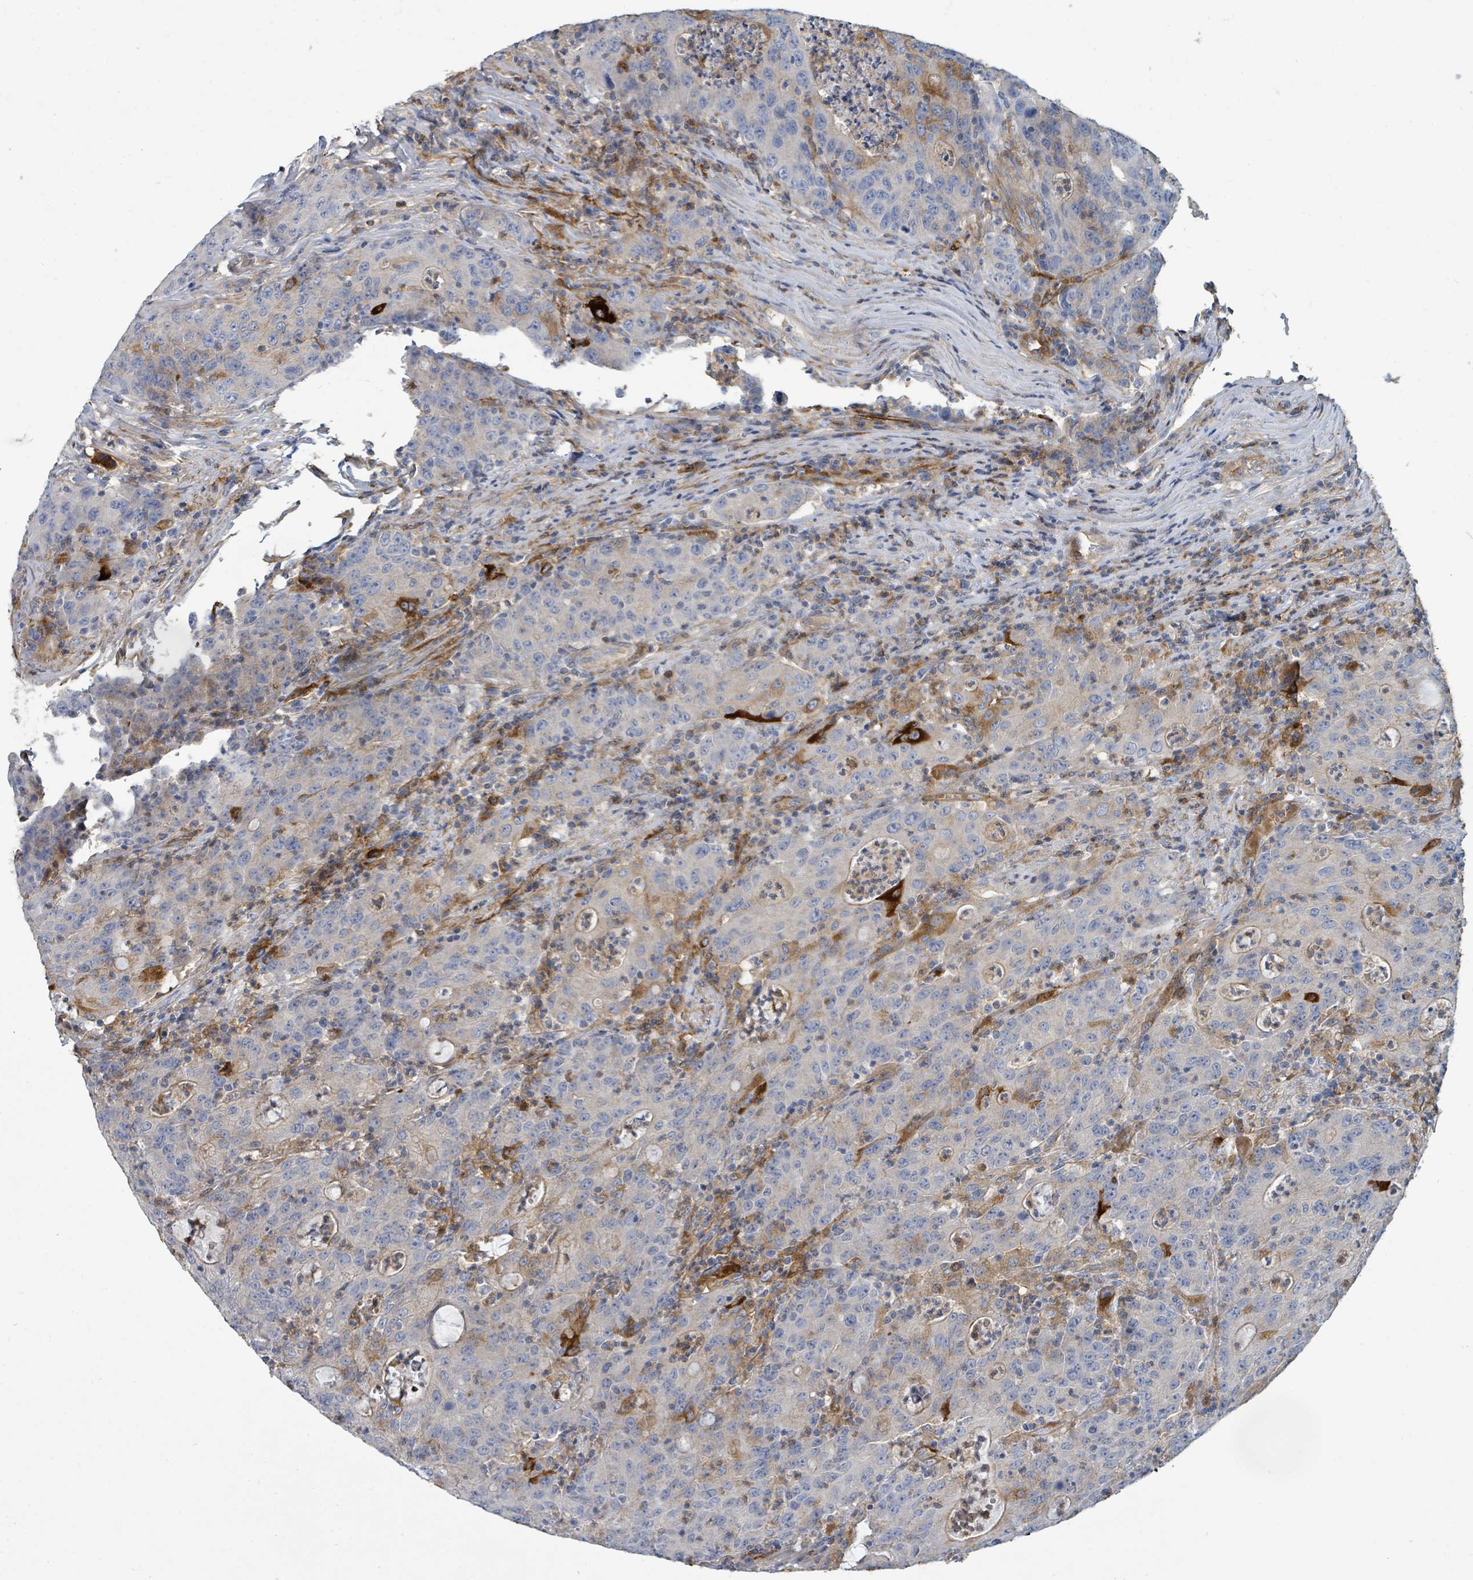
{"staining": {"intensity": "moderate", "quantity": "<25%", "location": "cytoplasmic/membranous"}, "tissue": "colorectal cancer", "cell_type": "Tumor cells", "image_type": "cancer", "snomed": [{"axis": "morphology", "description": "Adenocarcinoma, NOS"}, {"axis": "topography", "description": "Colon"}], "caption": "Human colorectal cancer stained with a protein marker shows moderate staining in tumor cells.", "gene": "IFIT1", "patient": {"sex": "male", "age": 83}}